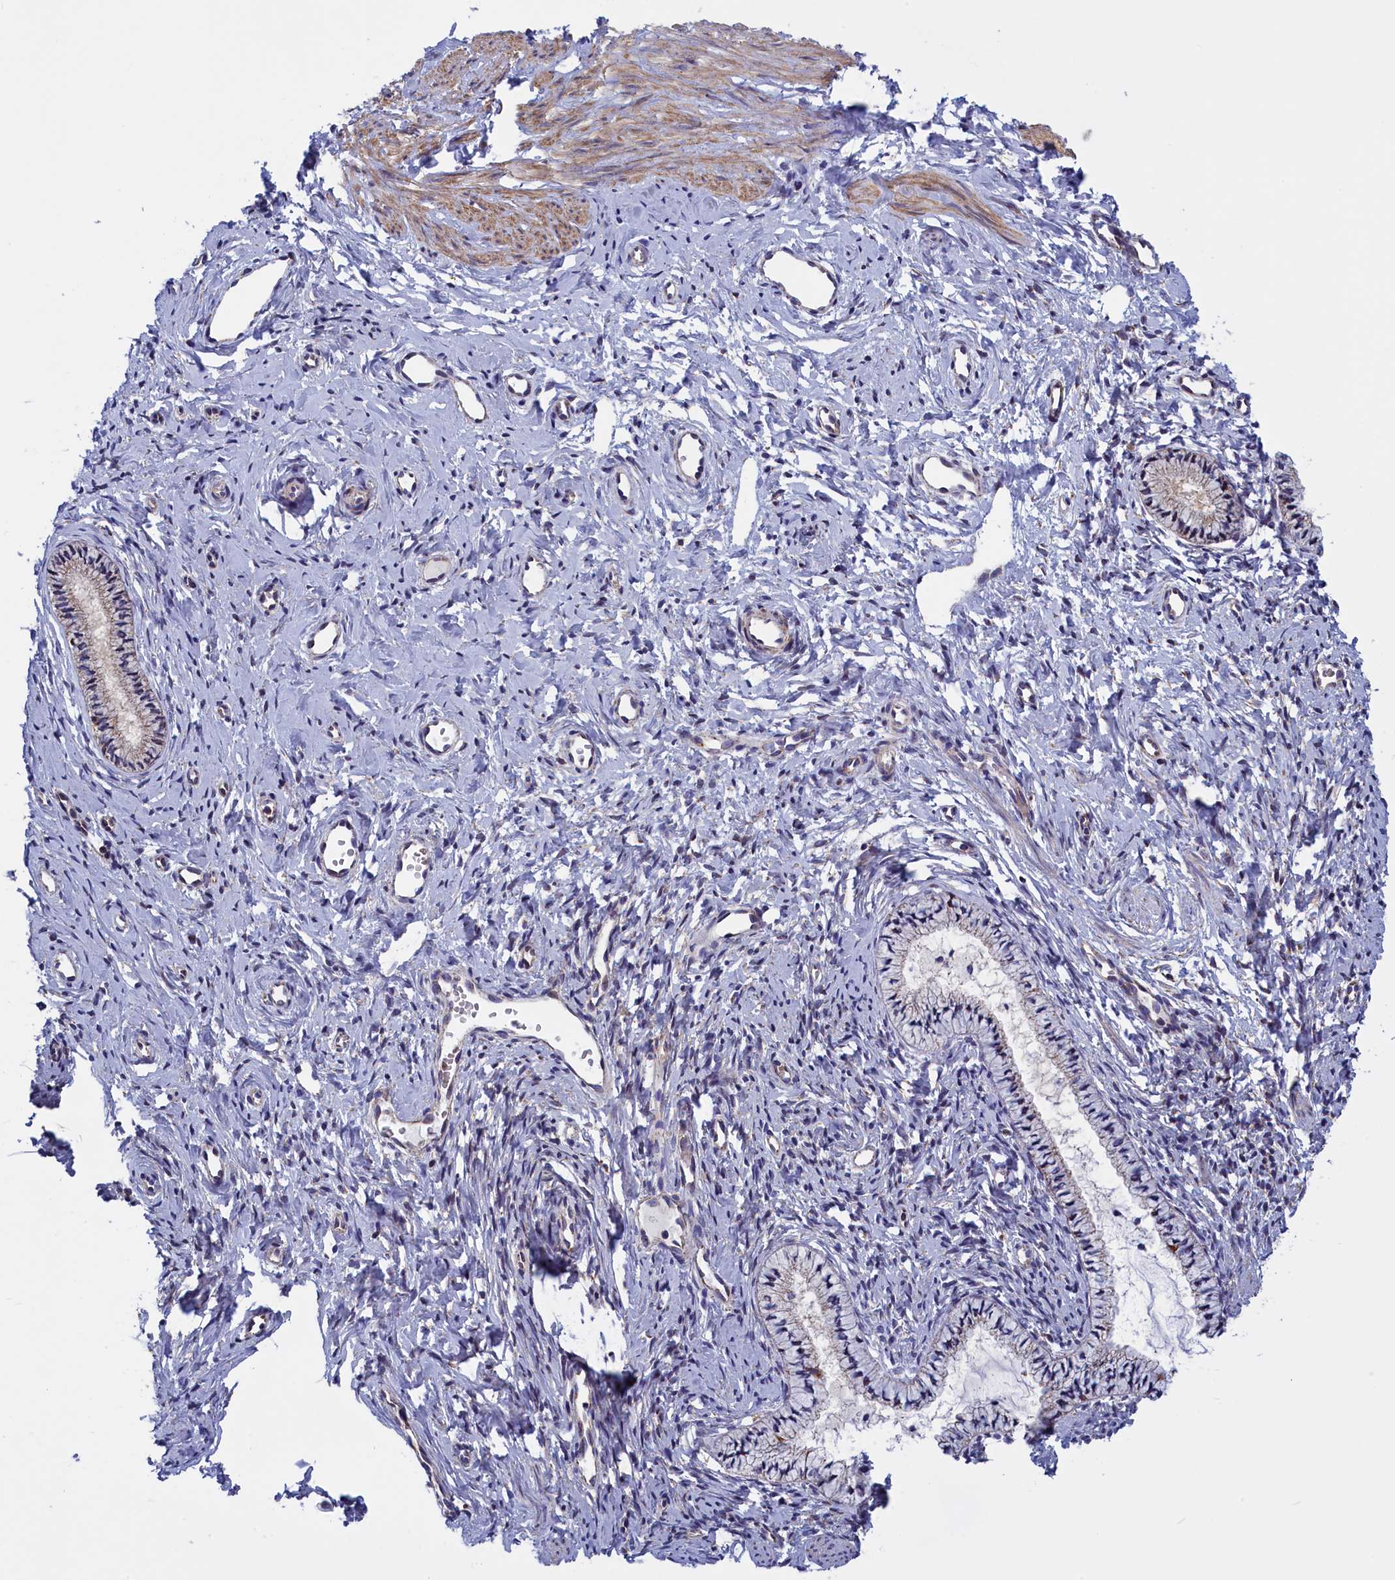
{"staining": {"intensity": "moderate", "quantity": "<25%", "location": "cytoplasmic/membranous"}, "tissue": "cervix", "cell_type": "Glandular cells", "image_type": "normal", "snomed": [{"axis": "morphology", "description": "Normal tissue, NOS"}, {"axis": "topography", "description": "Cervix"}], "caption": "A histopathology image of human cervix stained for a protein reveals moderate cytoplasmic/membranous brown staining in glandular cells.", "gene": "IFT122", "patient": {"sex": "female", "age": 57}}